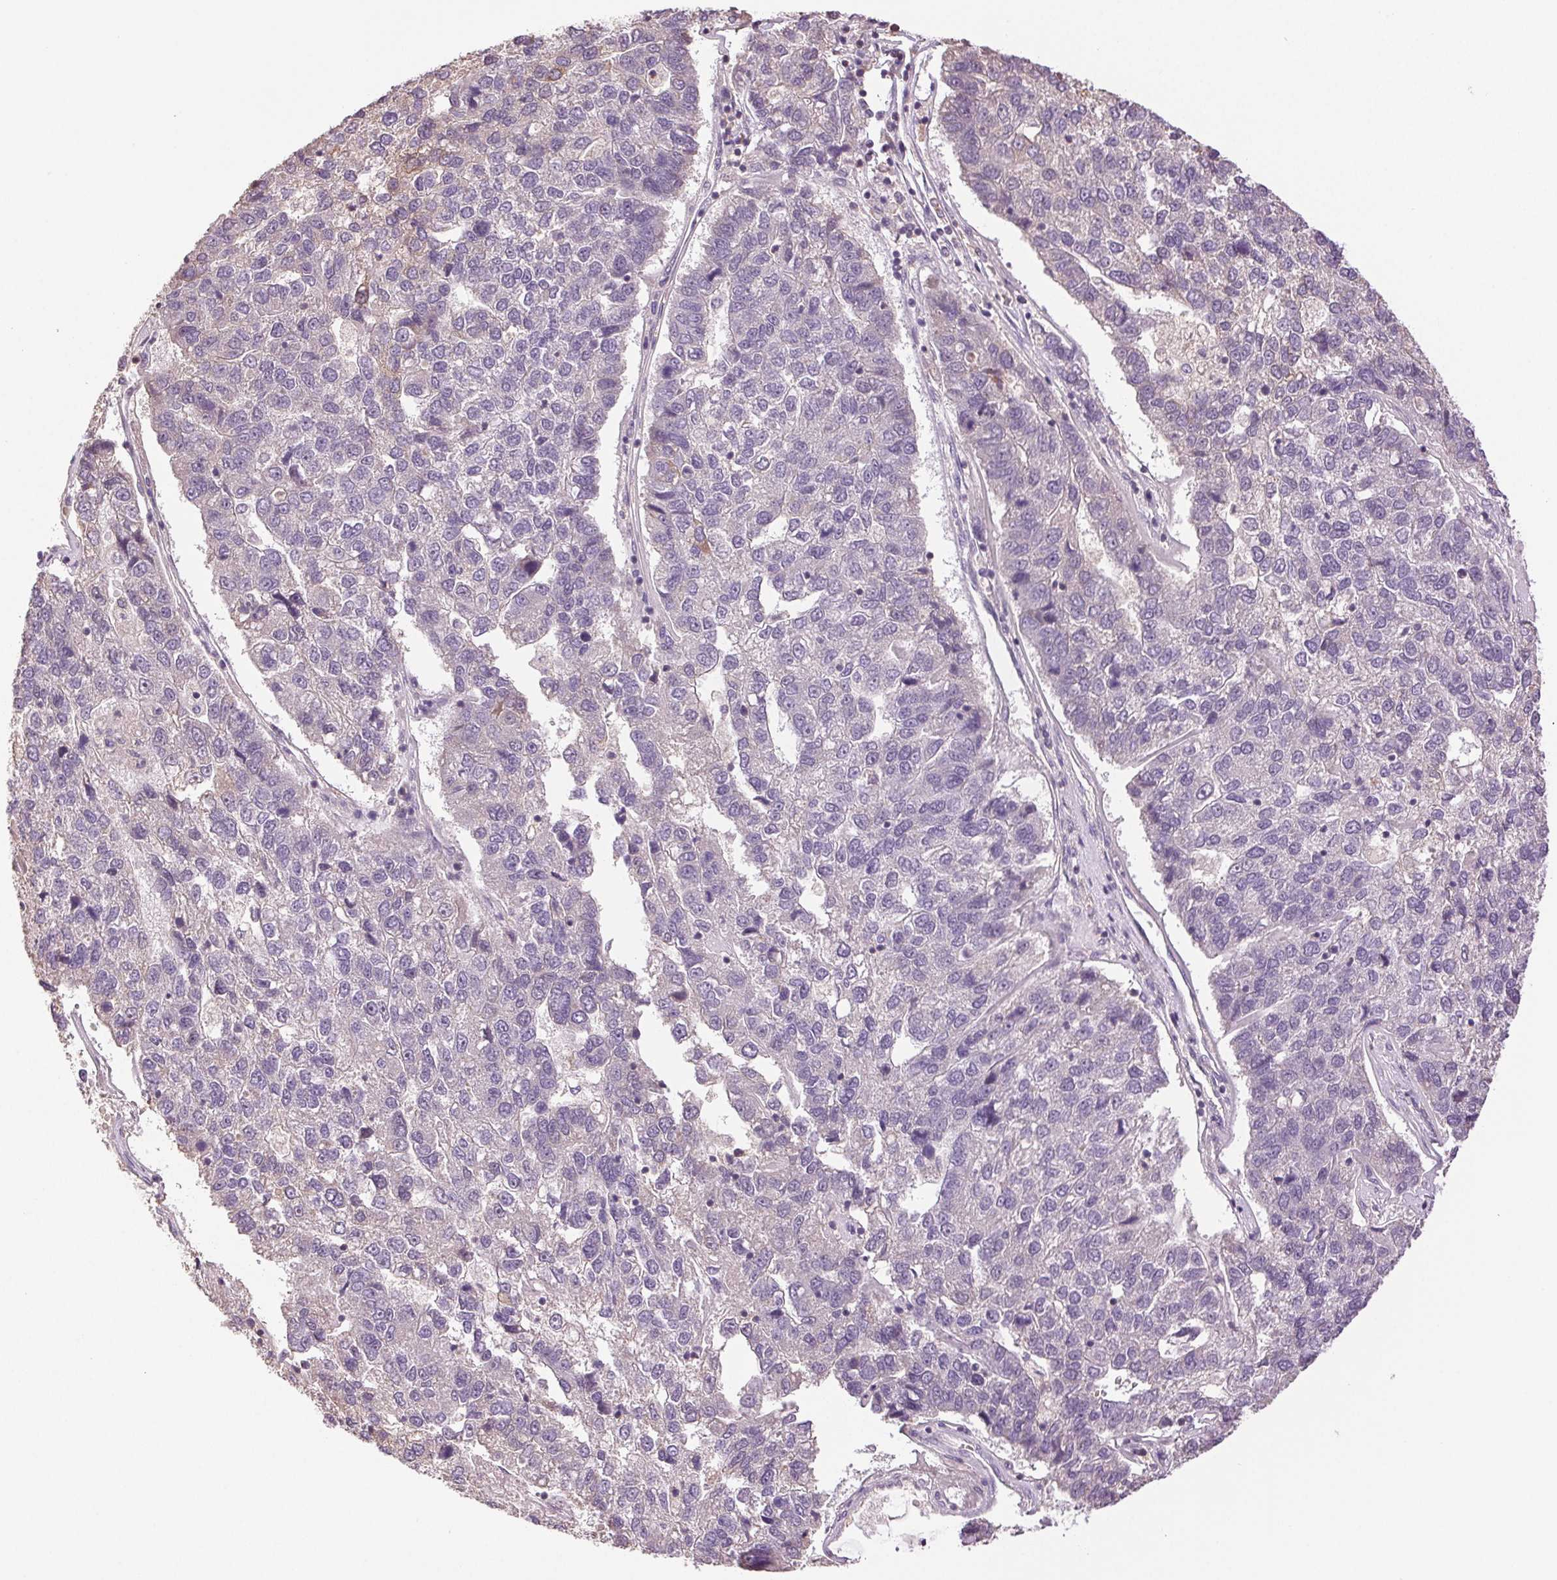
{"staining": {"intensity": "negative", "quantity": "none", "location": "none"}, "tissue": "pancreatic cancer", "cell_type": "Tumor cells", "image_type": "cancer", "snomed": [{"axis": "morphology", "description": "Adenocarcinoma, NOS"}, {"axis": "topography", "description": "Pancreas"}], "caption": "Pancreatic cancer (adenocarcinoma) stained for a protein using immunohistochemistry (IHC) reveals no staining tumor cells.", "gene": "TMEM253", "patient": {"sex": "female", "age": 61}}